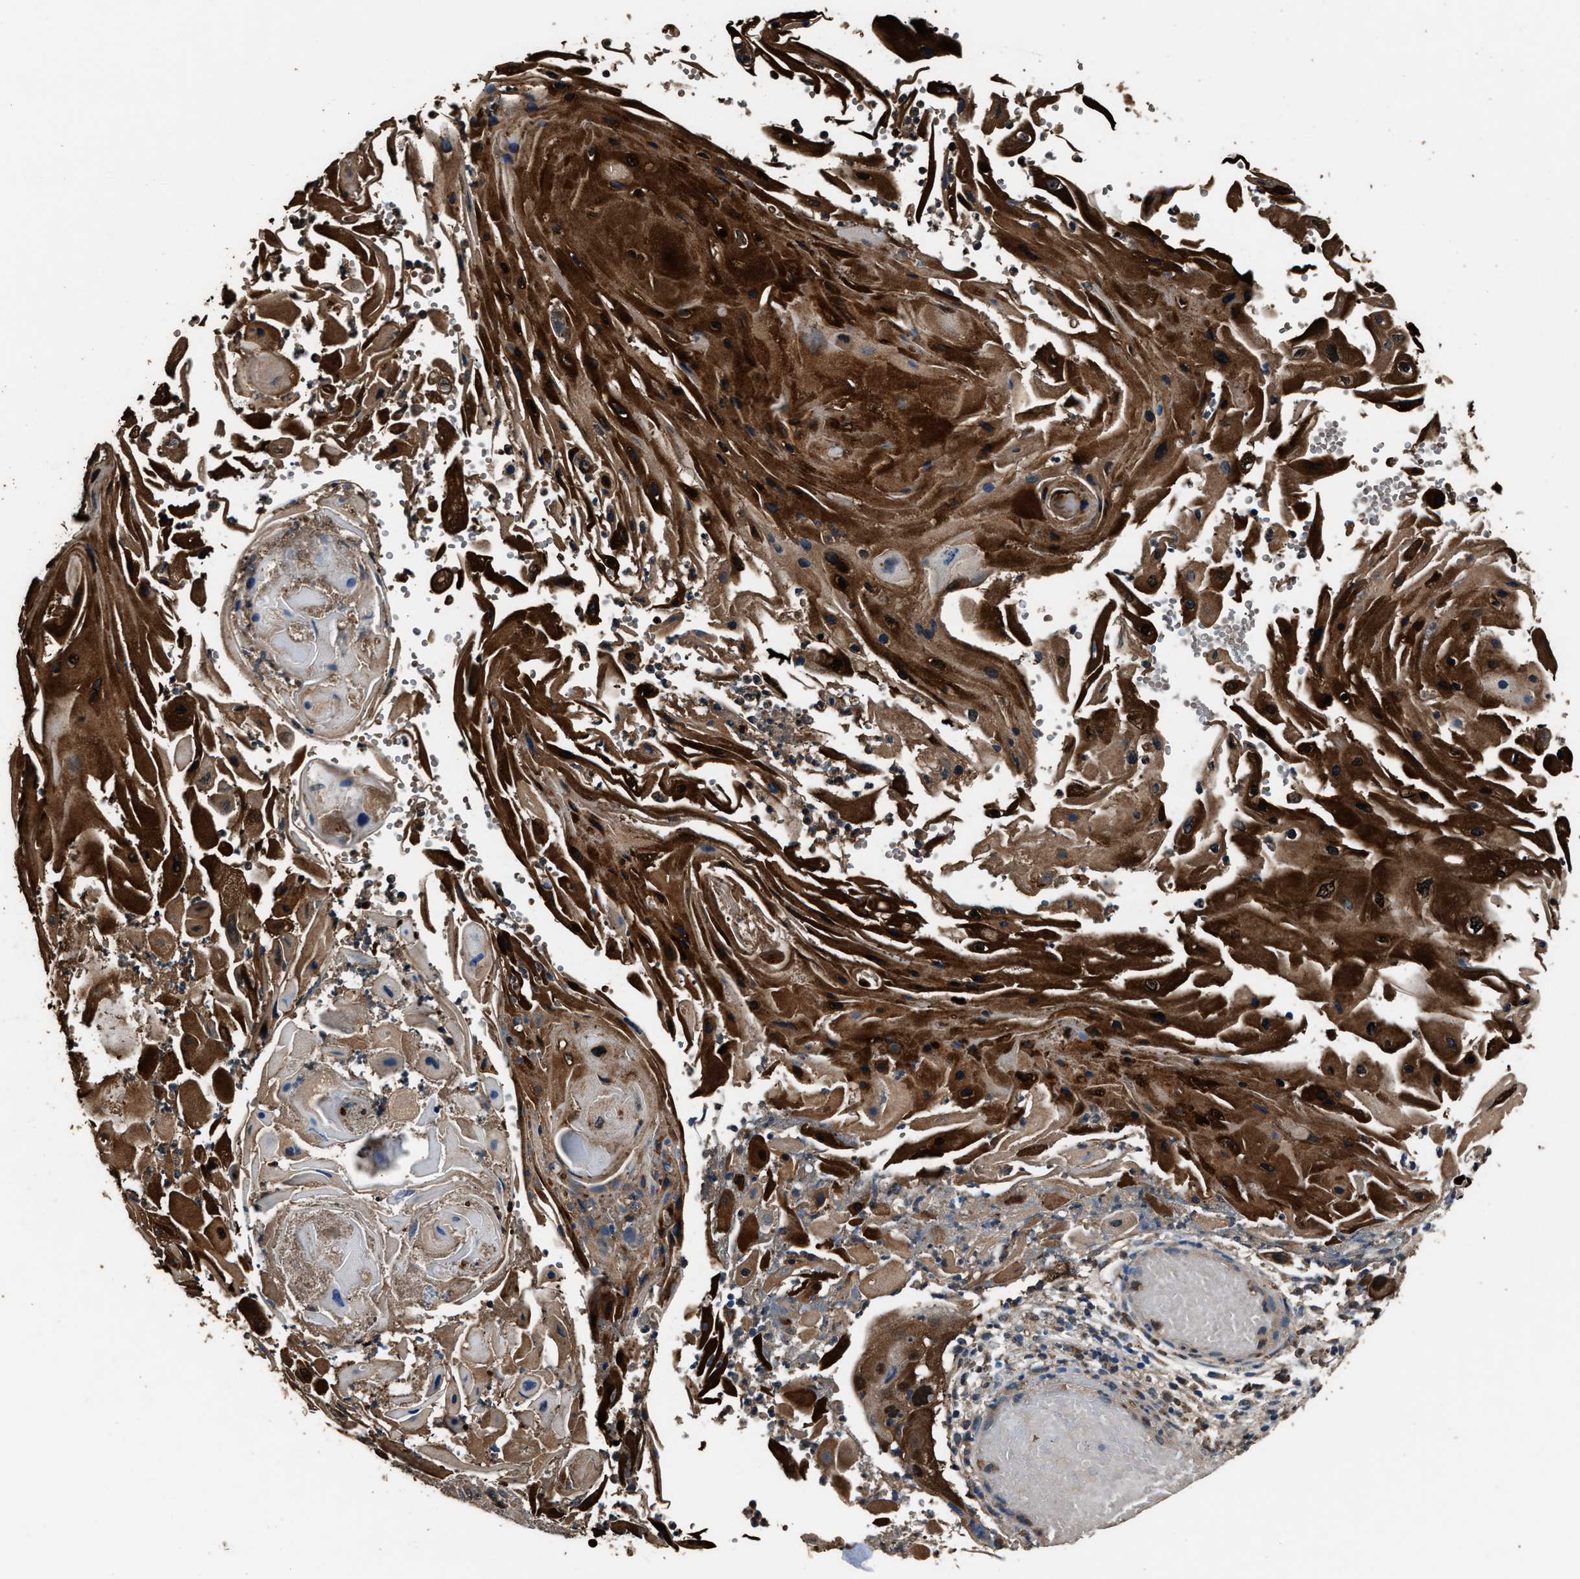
{"staining": {"intensity": "strong", "quantity": ">75%", "location": "cytoplasmic/membranous"}, "tissue": "skin cancer", "cell_type": "Tumor cells", "image_type": "cancer", "snomed": [{"axis": "morphology", "description": "Squamous cell carcinoma, NOS"}, {"axis": "topography", "description": "Skin"}], "caption": "A high-resolution image shows immunohistochemistry staining of skin cancer (squamous cell carcinoma), which shows strong cytoplasmic/membranous staining in approximately >75% of tumor cells.", "gene": "GSTP1", "patient": {"sex": "female", "age": 44}}